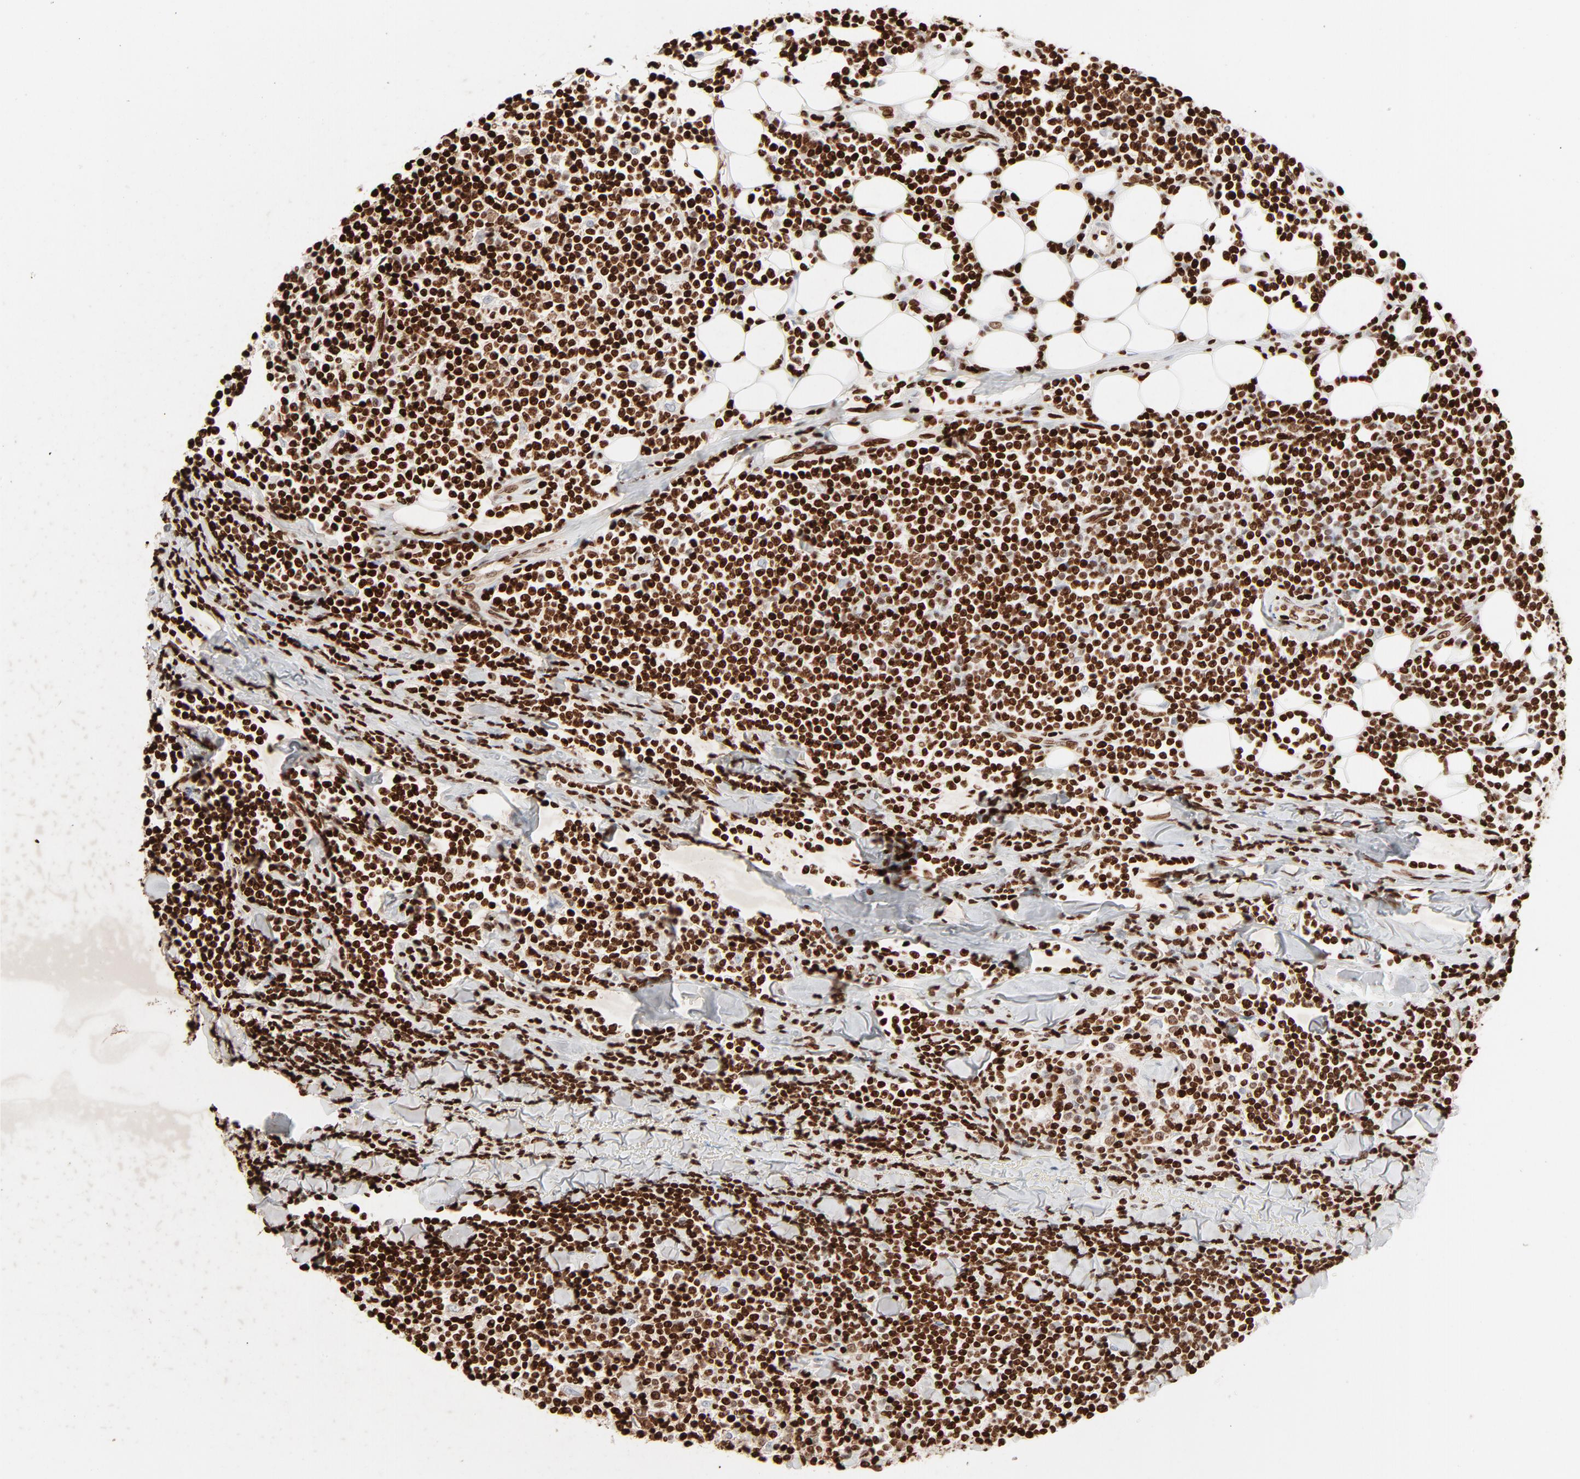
{"staining": {"intensity": "strong", "quantity": ">75%", "location": "nuclear"}, "tissue": "lymphoma", "cell_type": "Tumor cells", "image_type": "cancer", "snomed": [{"axis": "morphology", "description": "Malignant lymphoma, non-Hodgkin's type, Low grade"}, {"axis": "topography", "description": "Soft tissue"}], "caption": "DAB (3,3'-diaminobenzidine) immunohistochemical staining of malignant lymphoma, non-Hodgkin's type (low-grade) shows strong nuclear protein expression in approximately >75% of tumor cells. The protein is shown in brown color, while the nuclei are stained blue.", "gene": "HMGB2", "patient": {"sex": "male", "age": 92}}